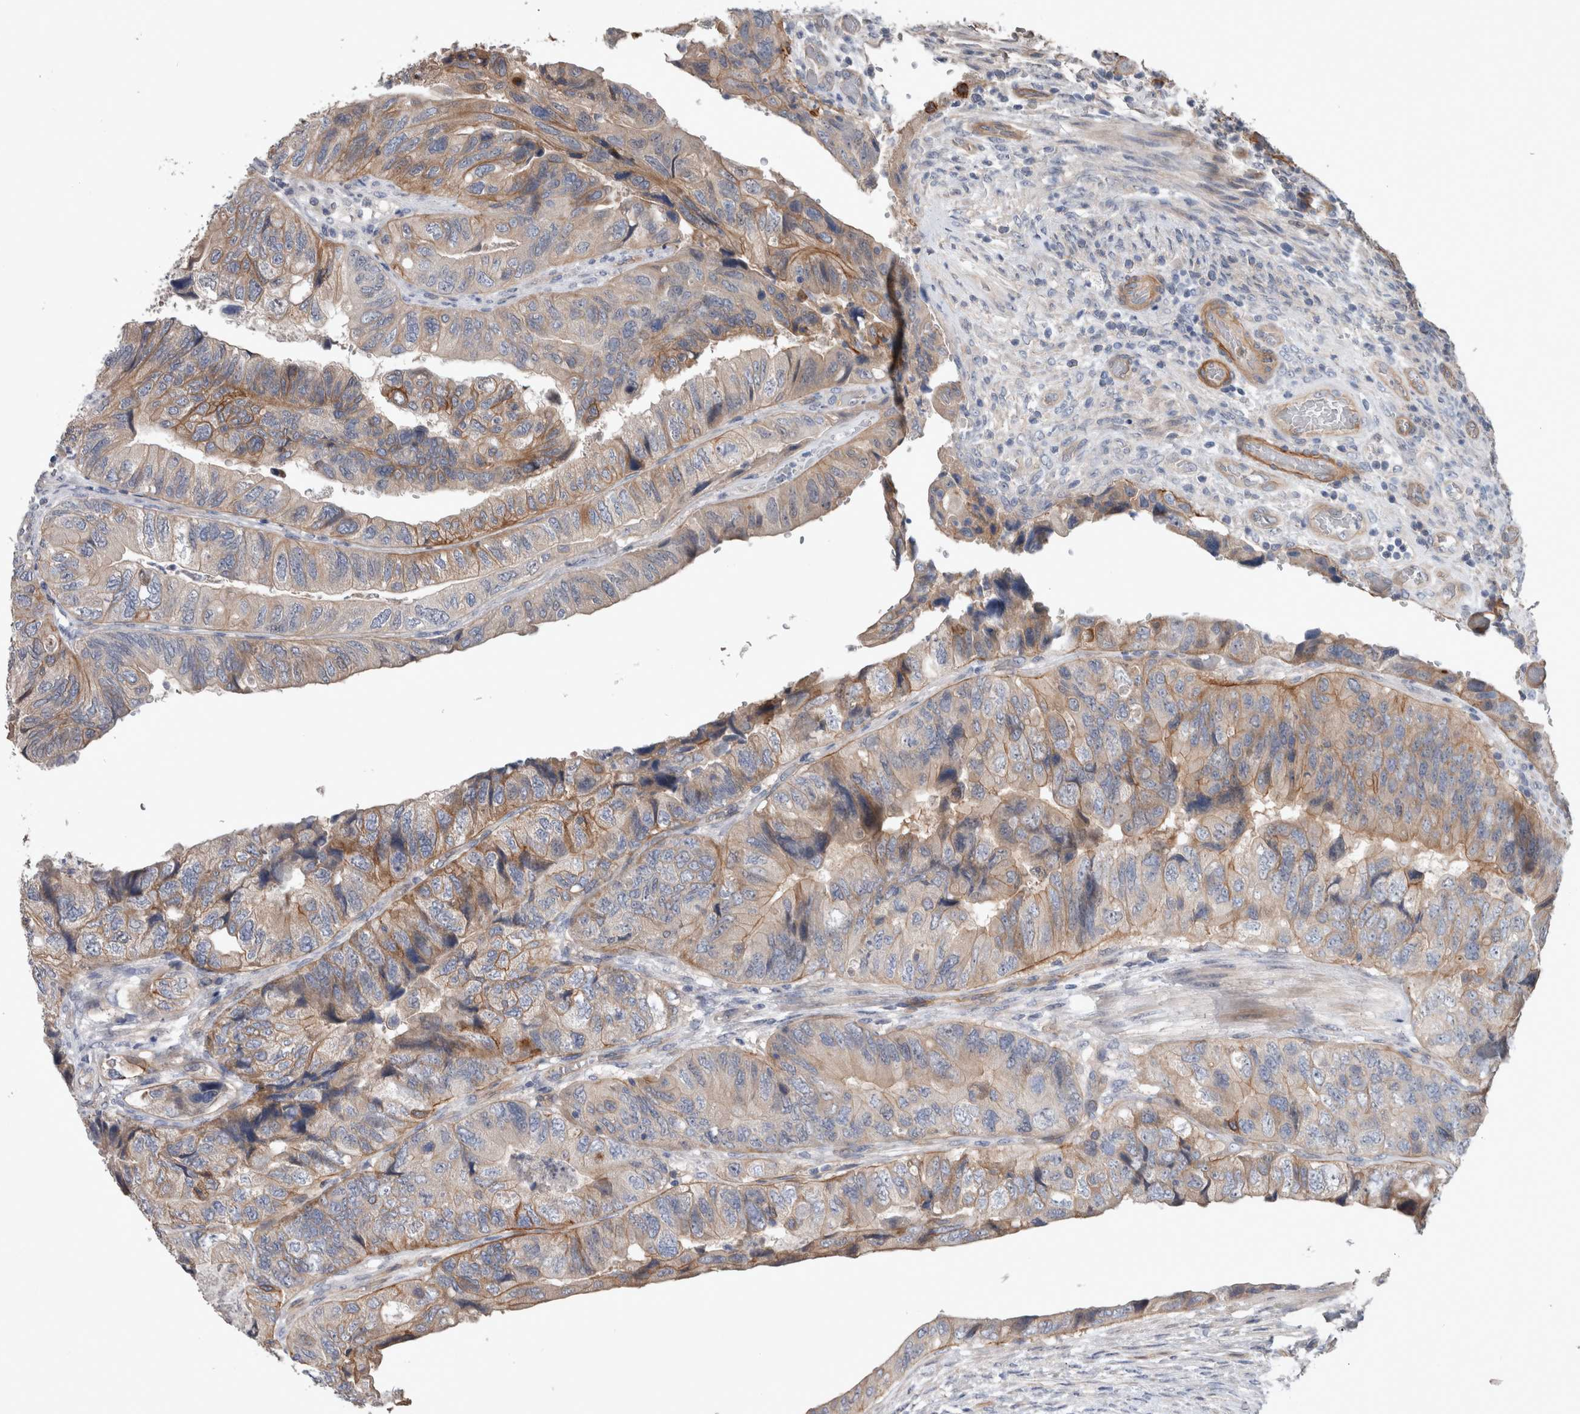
{"staining": {"intensity": "moderate", "quantity": "25%-75%", "location": "cytoplasmic/membranous"}, "tissue": "colorectal cancer", "cell_type": "Tumor cells", "image_type": "cancer", "snomed": [{"axis": "morphology", "description": "Adenocarcinoma, NOS"}, {"axis": "topography", "description": "Rectum"}], "caption": "Brown immunohistochemical staining in colorectal adenocarcinoma shows moderate cytoplasmic/membranous staining in about 25%-75% of tumor cells.", "gene": "BCAM", "patient": {"sex": "male", "age": 63}}